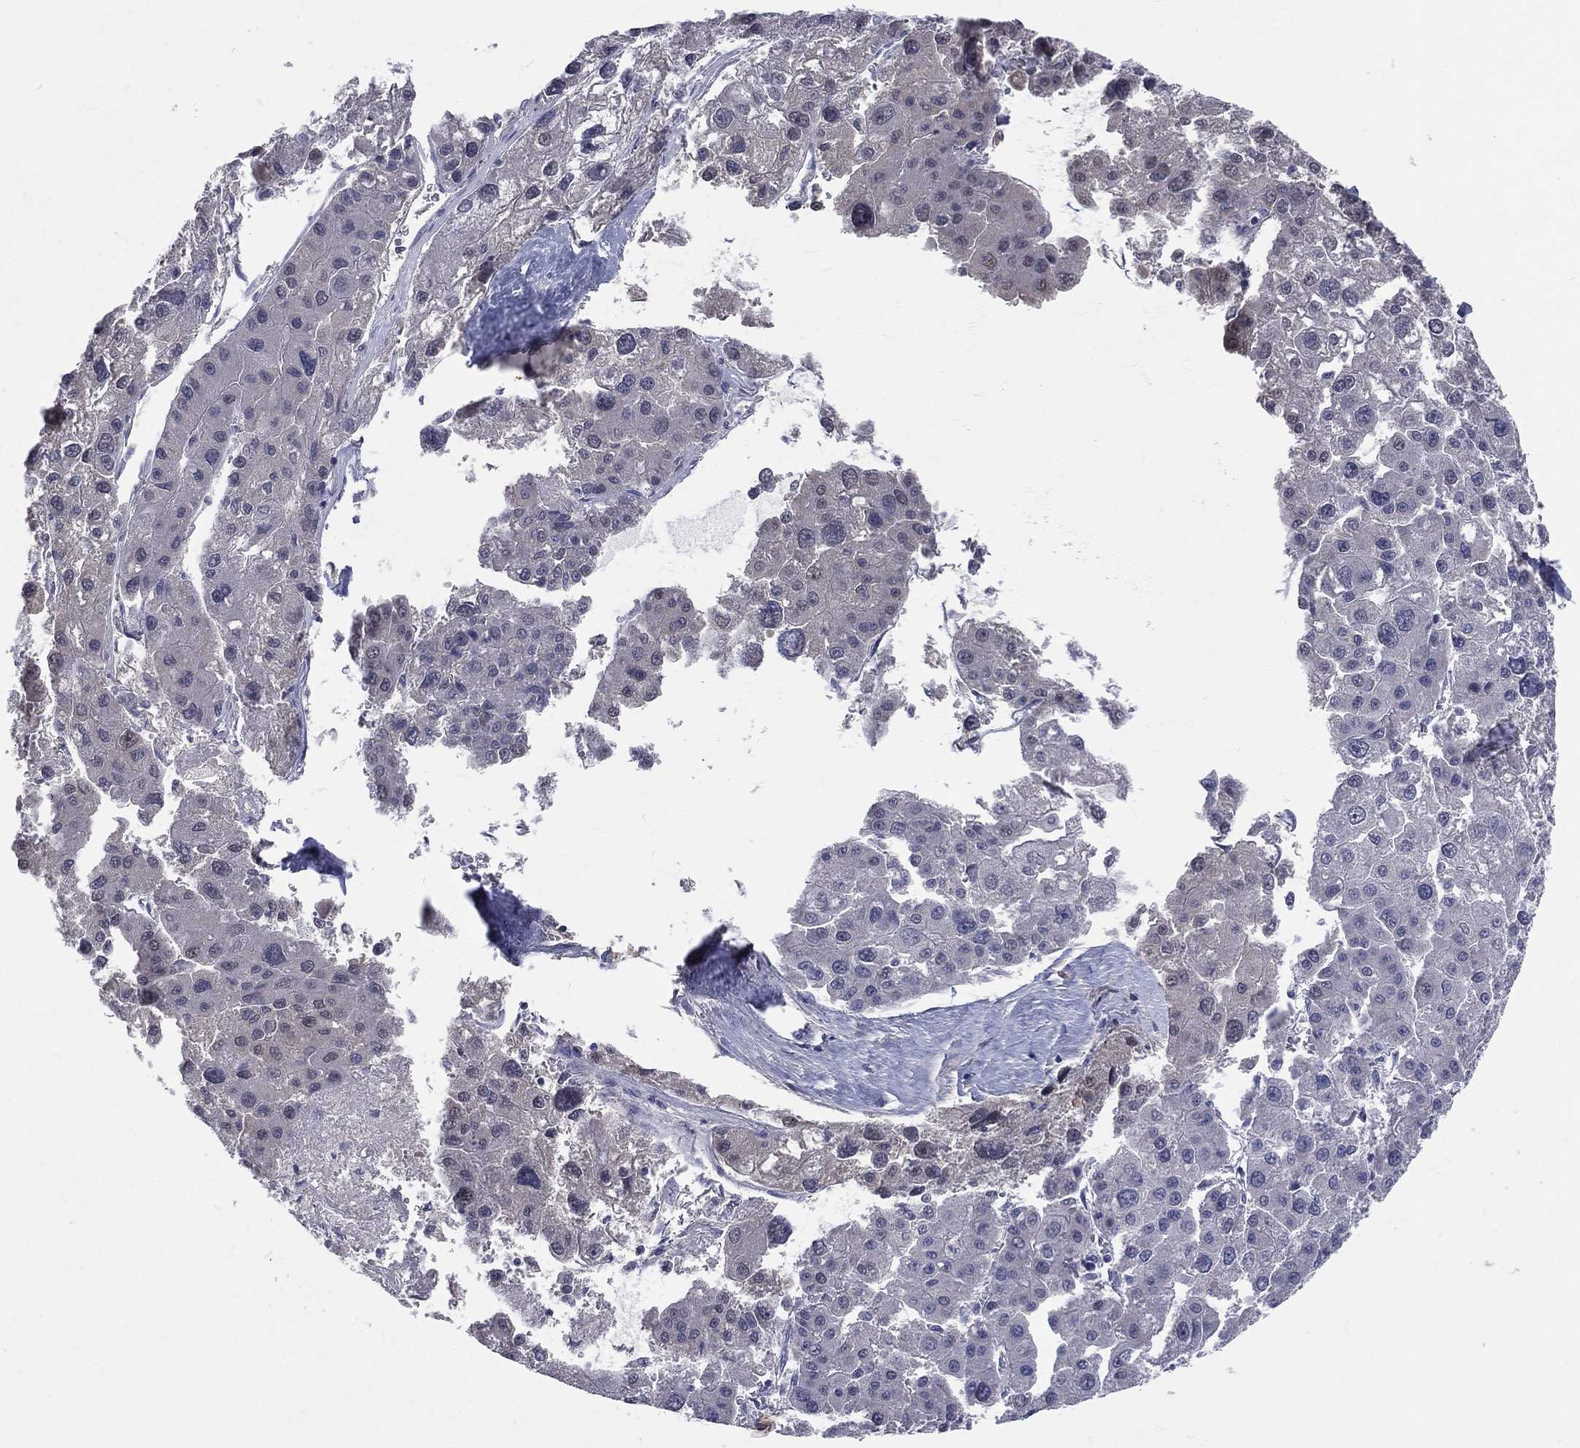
{"staining": {"intensity": "negative", "quantity": "none", "location": "none"}, "tissue": "liver cancer", "cell_type": "Tumor cells", "image_type": "cancer", "snomed": [{"axis": "morphology", "description": "Carcinoma, Hepatocellular, NOS"}, {"axis": "topography", "description": "Liver"}], "caption": "Histopathology image shows no significant protein expression in tumor cells of hepatocellular carcinoma (liver).", "gene": "DLG4", "patient": {"sex": "male", "age": 73}}